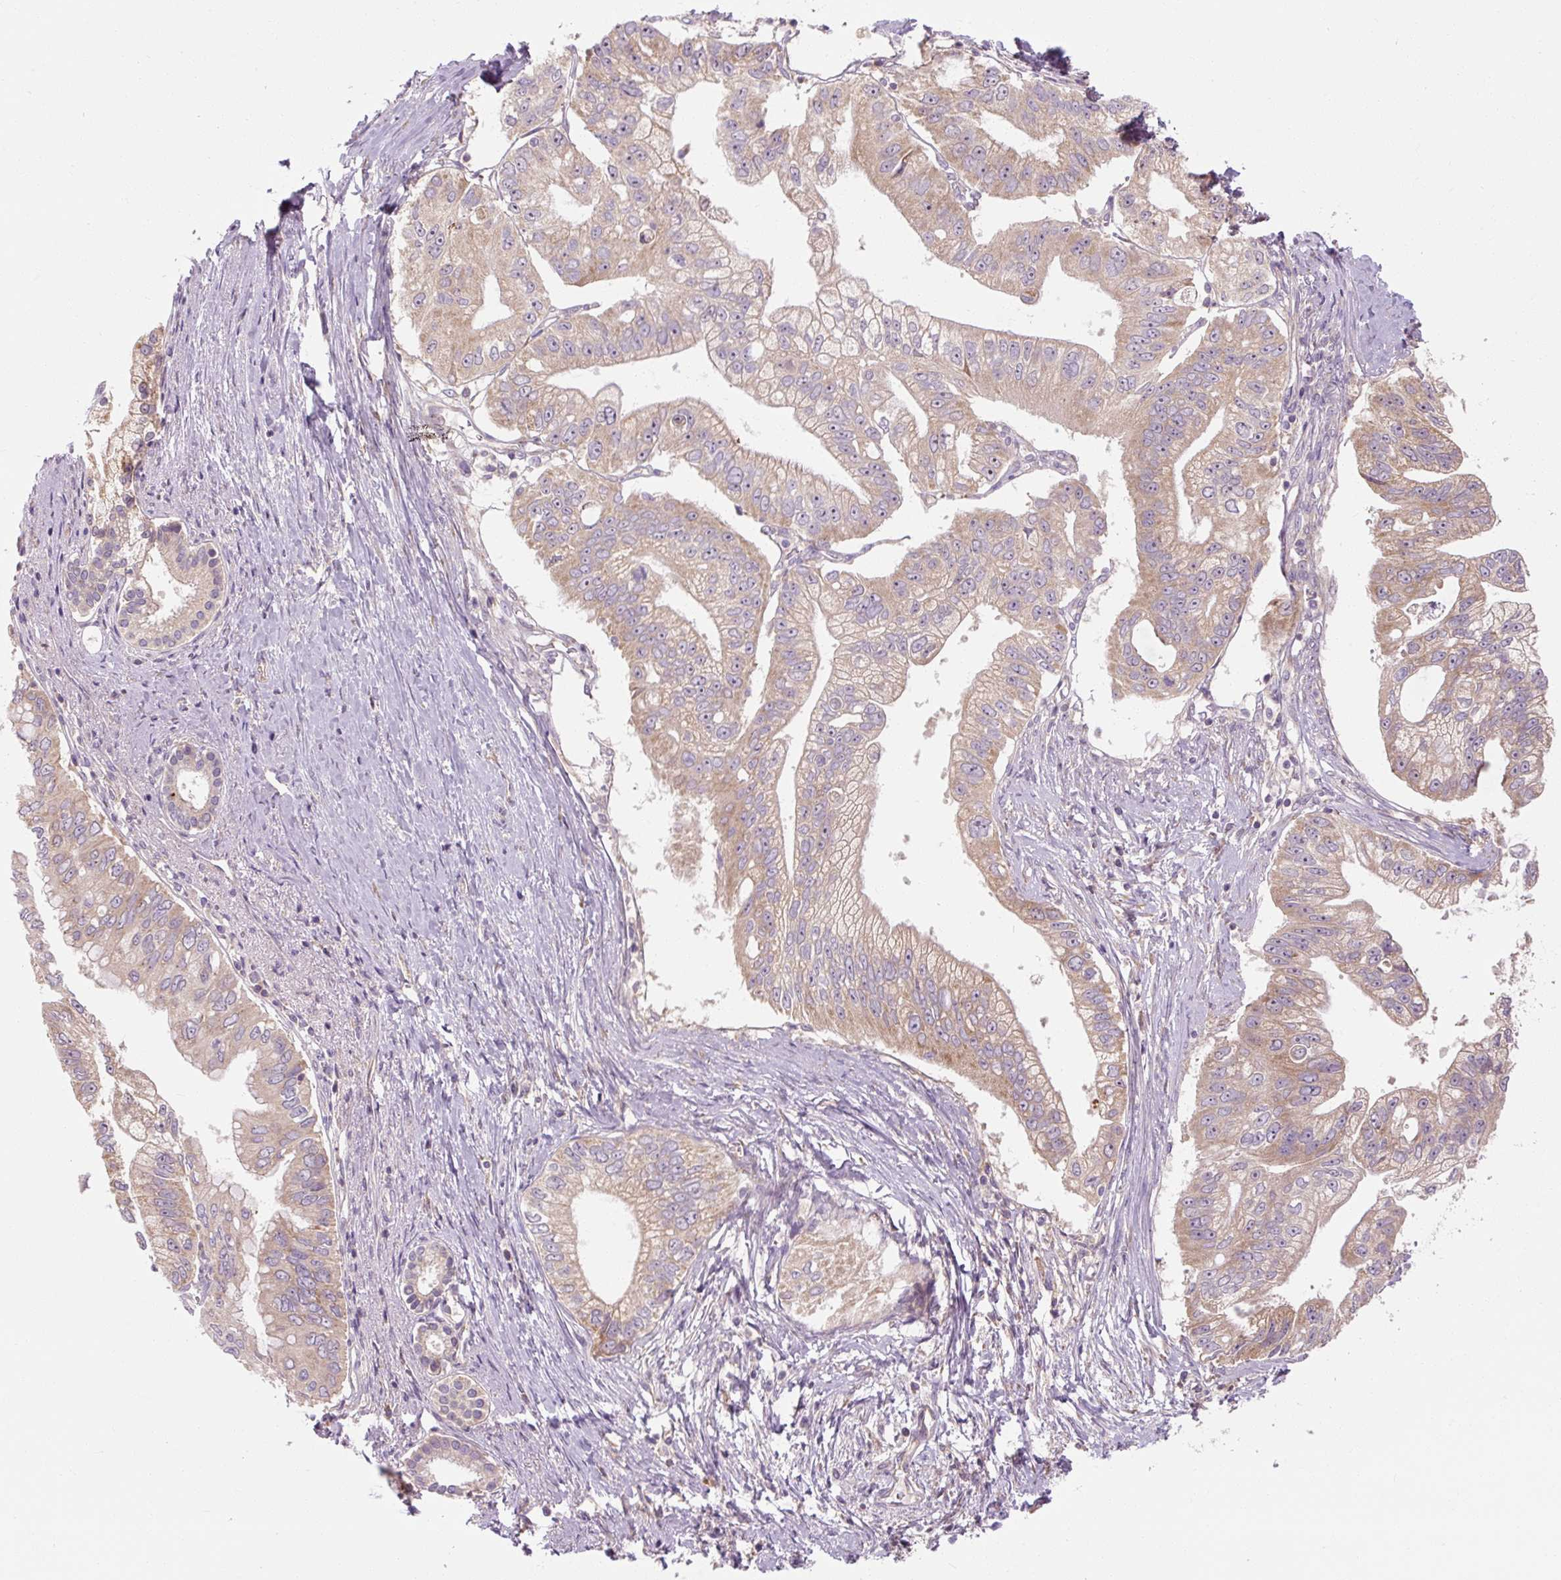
{"staining": {"intensity": "weak", "quantity": "25%-75%", "location": "cytoplasmic/membranous"}, "tissue": "pancreatic cancer", "cell_type": "Tumor cells", "image_type": "cancer", "snomed": [{"axis": "morphology", "description": "Adenocarcinoma, NOS"}, {"axis": "topography", "description": "Pancreas"}], "caption": "Immunohistochemical staining of pancreatic adenocarcinoma exhibits weak cytoplasmic/membranous protein staining in about 25%-75% of tumor cells.", "gene": "PRSS48", "patient": {"sex": "male", "age": 70}}